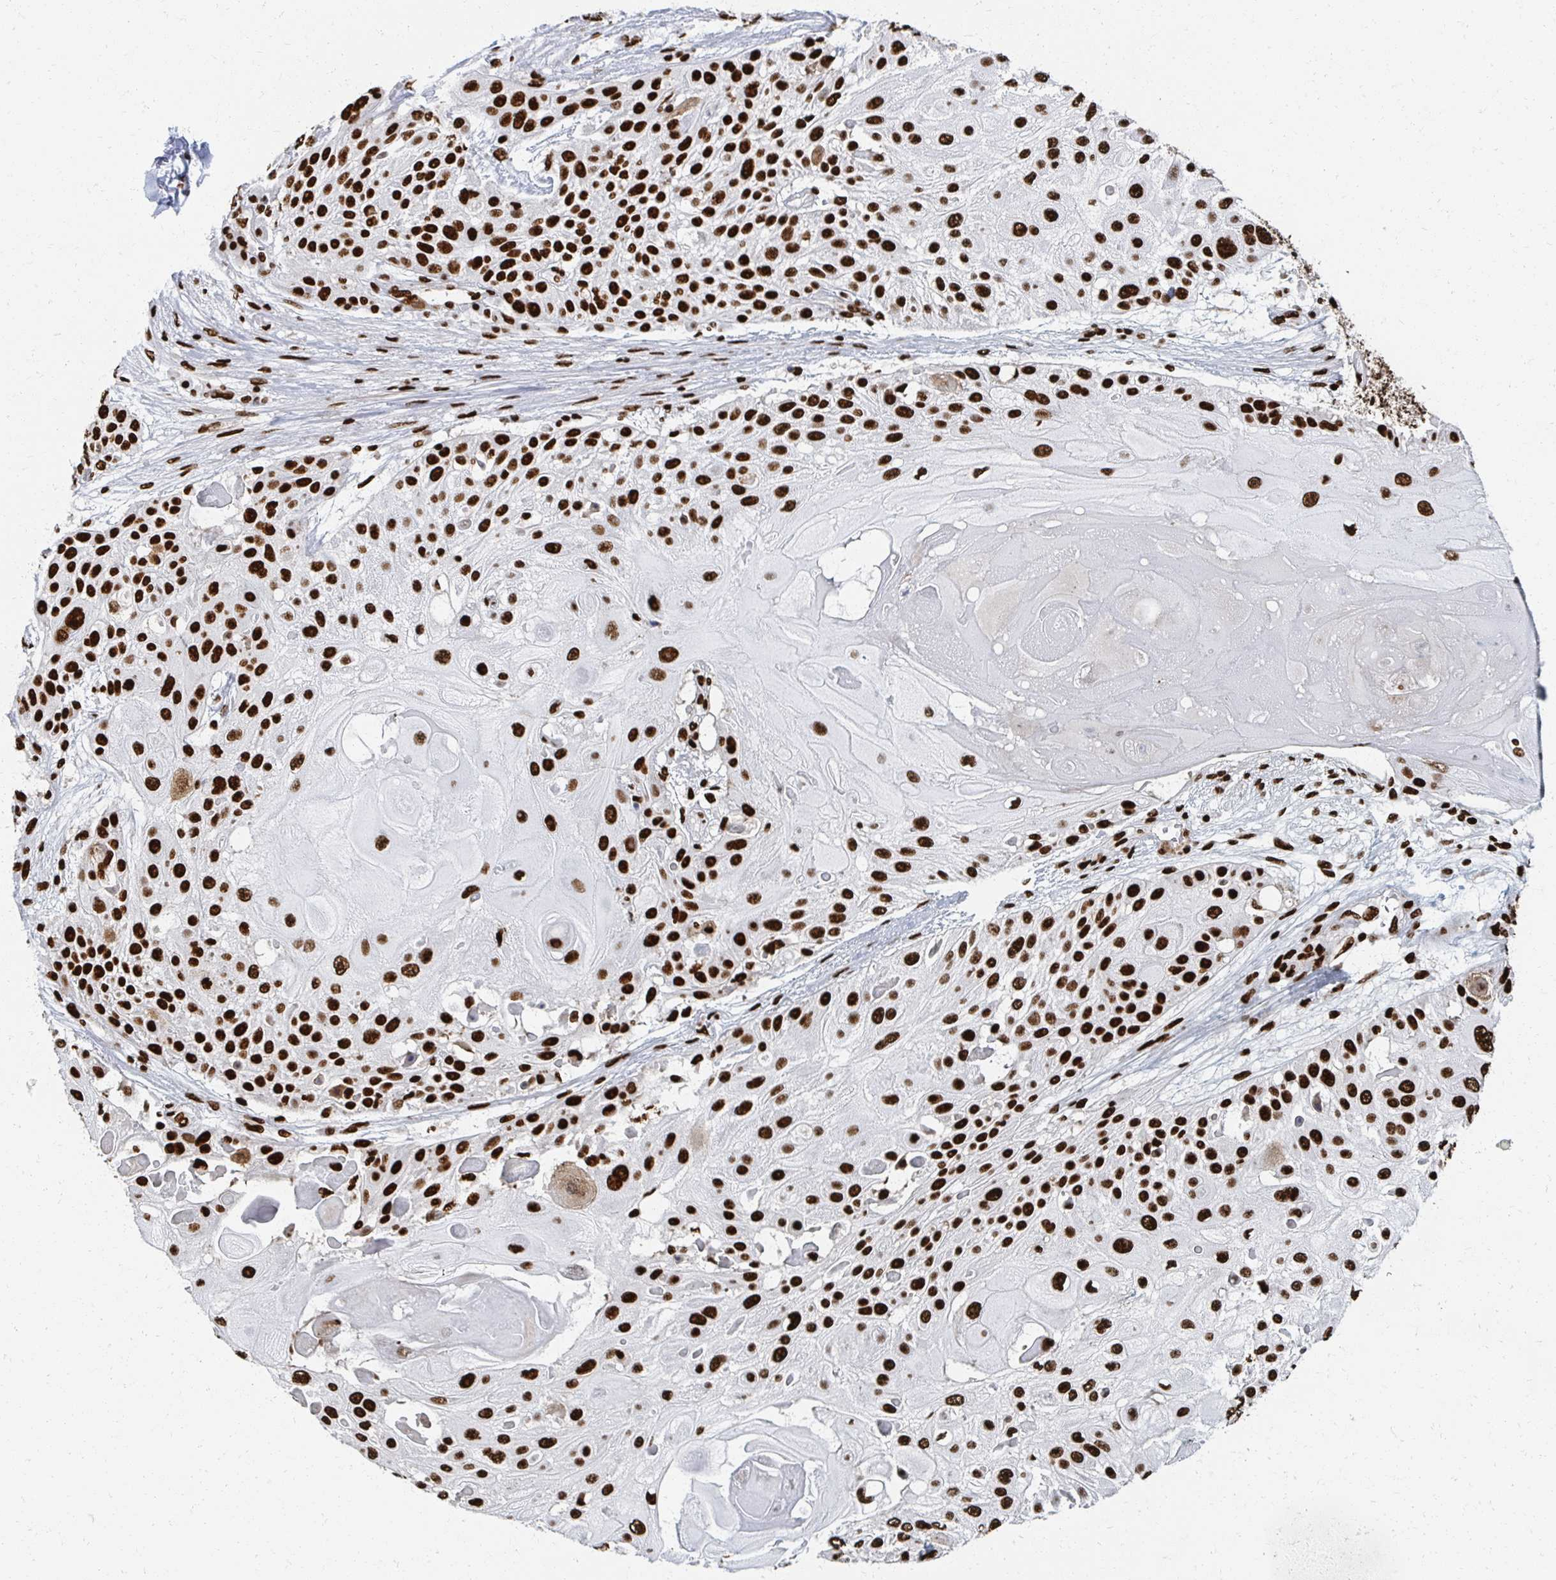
{"staining": {"intensity": "strong", "quantity": ">75%", "location": "nuclear"}, "tissue": "skin cancer", "cell_type": "Tumor cells", "image_type": "cancer", "snomed": [{"axis": "morphology", "description": "Squamous cell carcinoma, NOS"}, {"axis": "topography", "description": "Skin"}], "caption": "Squamous cell carcinoma (skin) stained for a protein demonstrates strong nuclear positivity in tumor cells.", "gene": "RBBP7", "patient": {"sex": "female", "age": 86}}